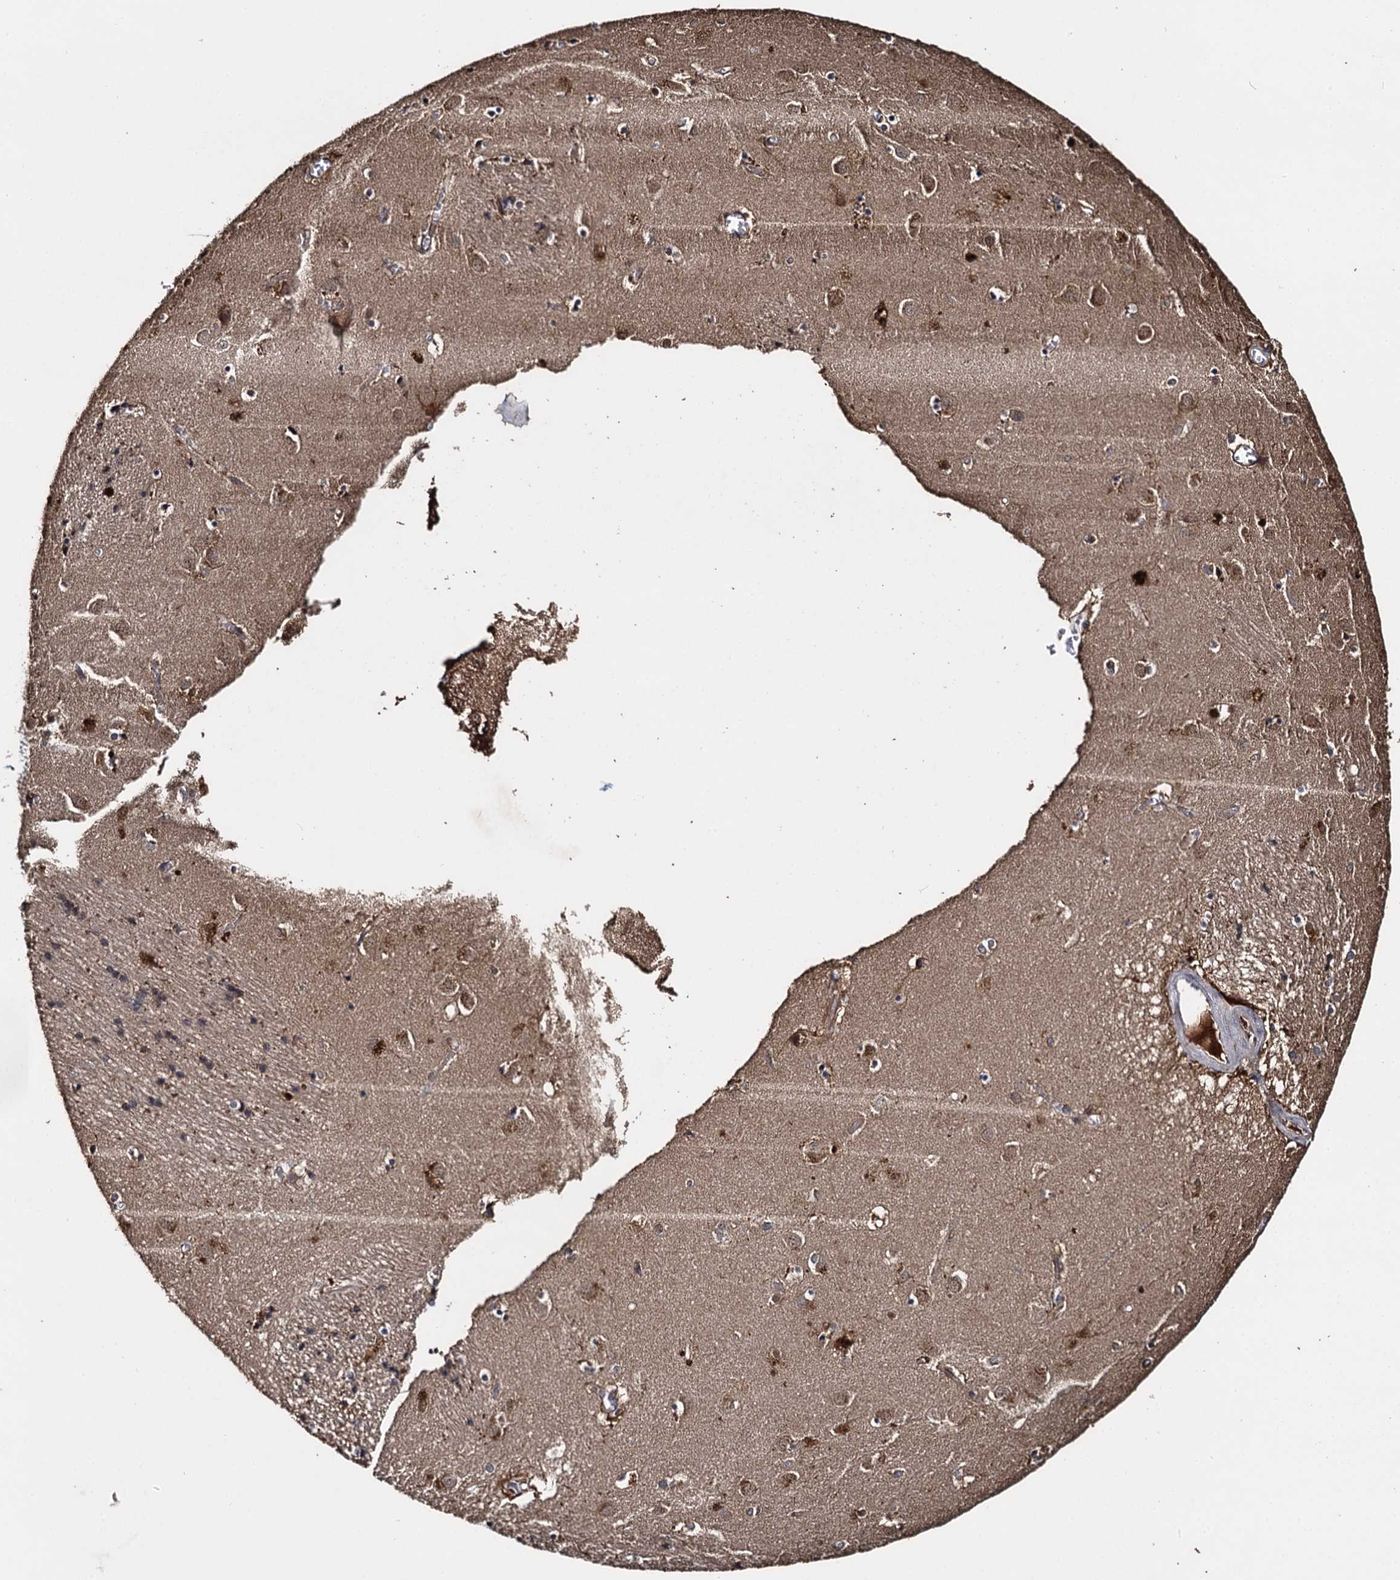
{"staining": {"intensity": "moderate", "quantity": "<25%", "location": "cytoplasmic/membranous"}, "tissue": "caudate", "cell_type": "Glial cells", "image_type": "normal", "snomed": [{"axis": "morphology", "description": "Normal tissue, NOS"}, {"axis": "topography", "description": "Lateral ventricle wall"}], "caption": "Normal caudate was stained to show a protein in brown. There is low levels of moderate cytoplasmic/membranous staining in about <25% of glial cells. (DAB (3,3'-diaminobenzidine) = brown stain, brightfield microscopy at high magnification).", "gene": "SLC46A3", "patient": {"sex": "male", "age": 70}}